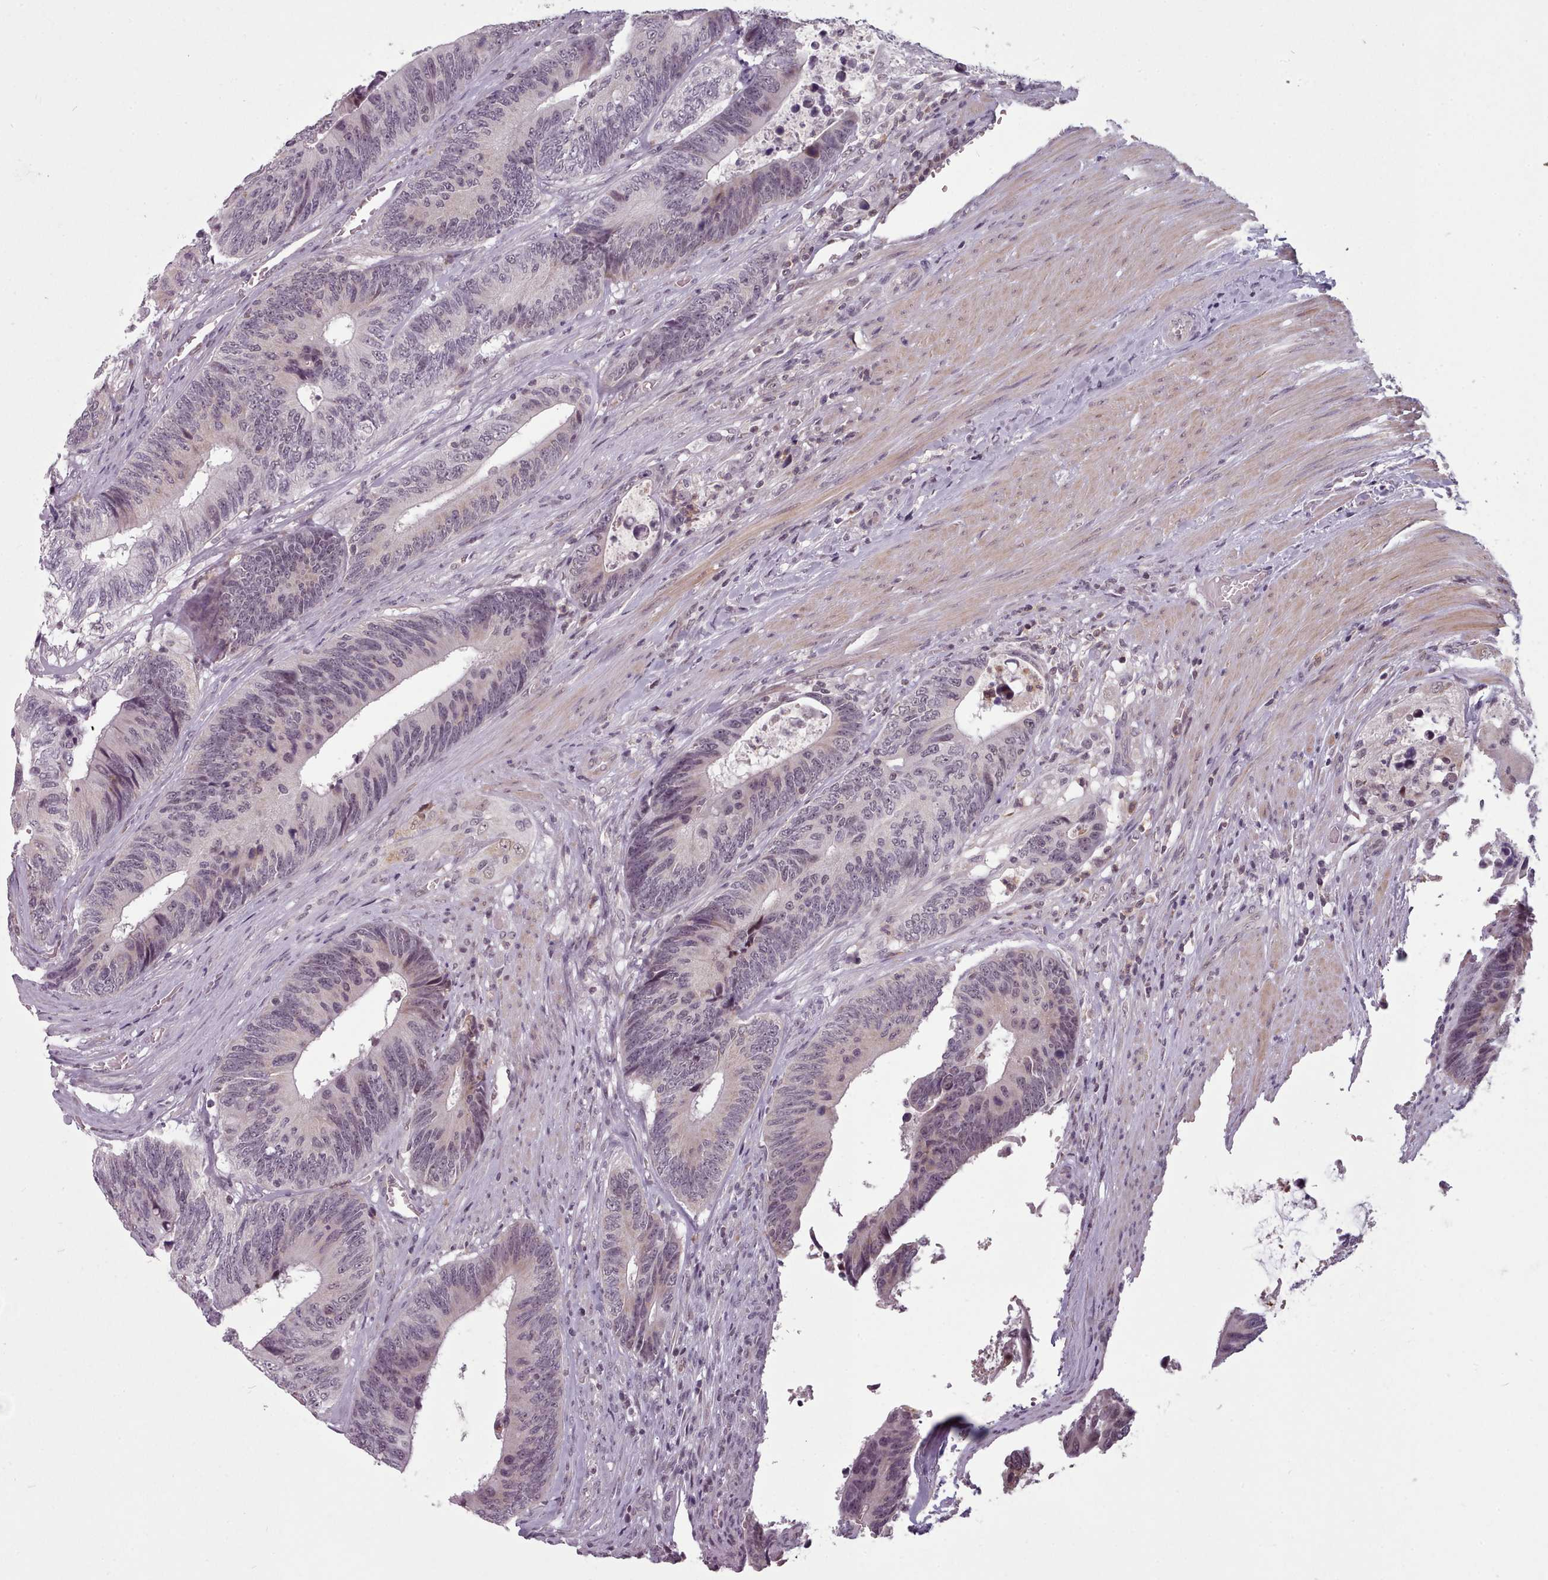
{"staining": {"intensity": "weak", "quantity": "25%-75%", "location": "nuclear"}, "tissue": "colorectal cancer", "cell_type": "Tumor cells", "image_type": "cancer", "snomed": [{"axis": "morphology", "description": "Adenocarcinoma, NOS"}, {"axis": "topography", "description": "Colon"}], "caption": "An immunohistochemistry (IHC) micrograph of tumor tissue is shown. Protein staining in brown shows weak nuclear positivity in adenocarcinoma (colorectal) within tumor cells. (Brightfield microscopy of DAB IHC at high magnification).", "gene": "SRSF9", "patient": {"sex": "male", "age": 87}}